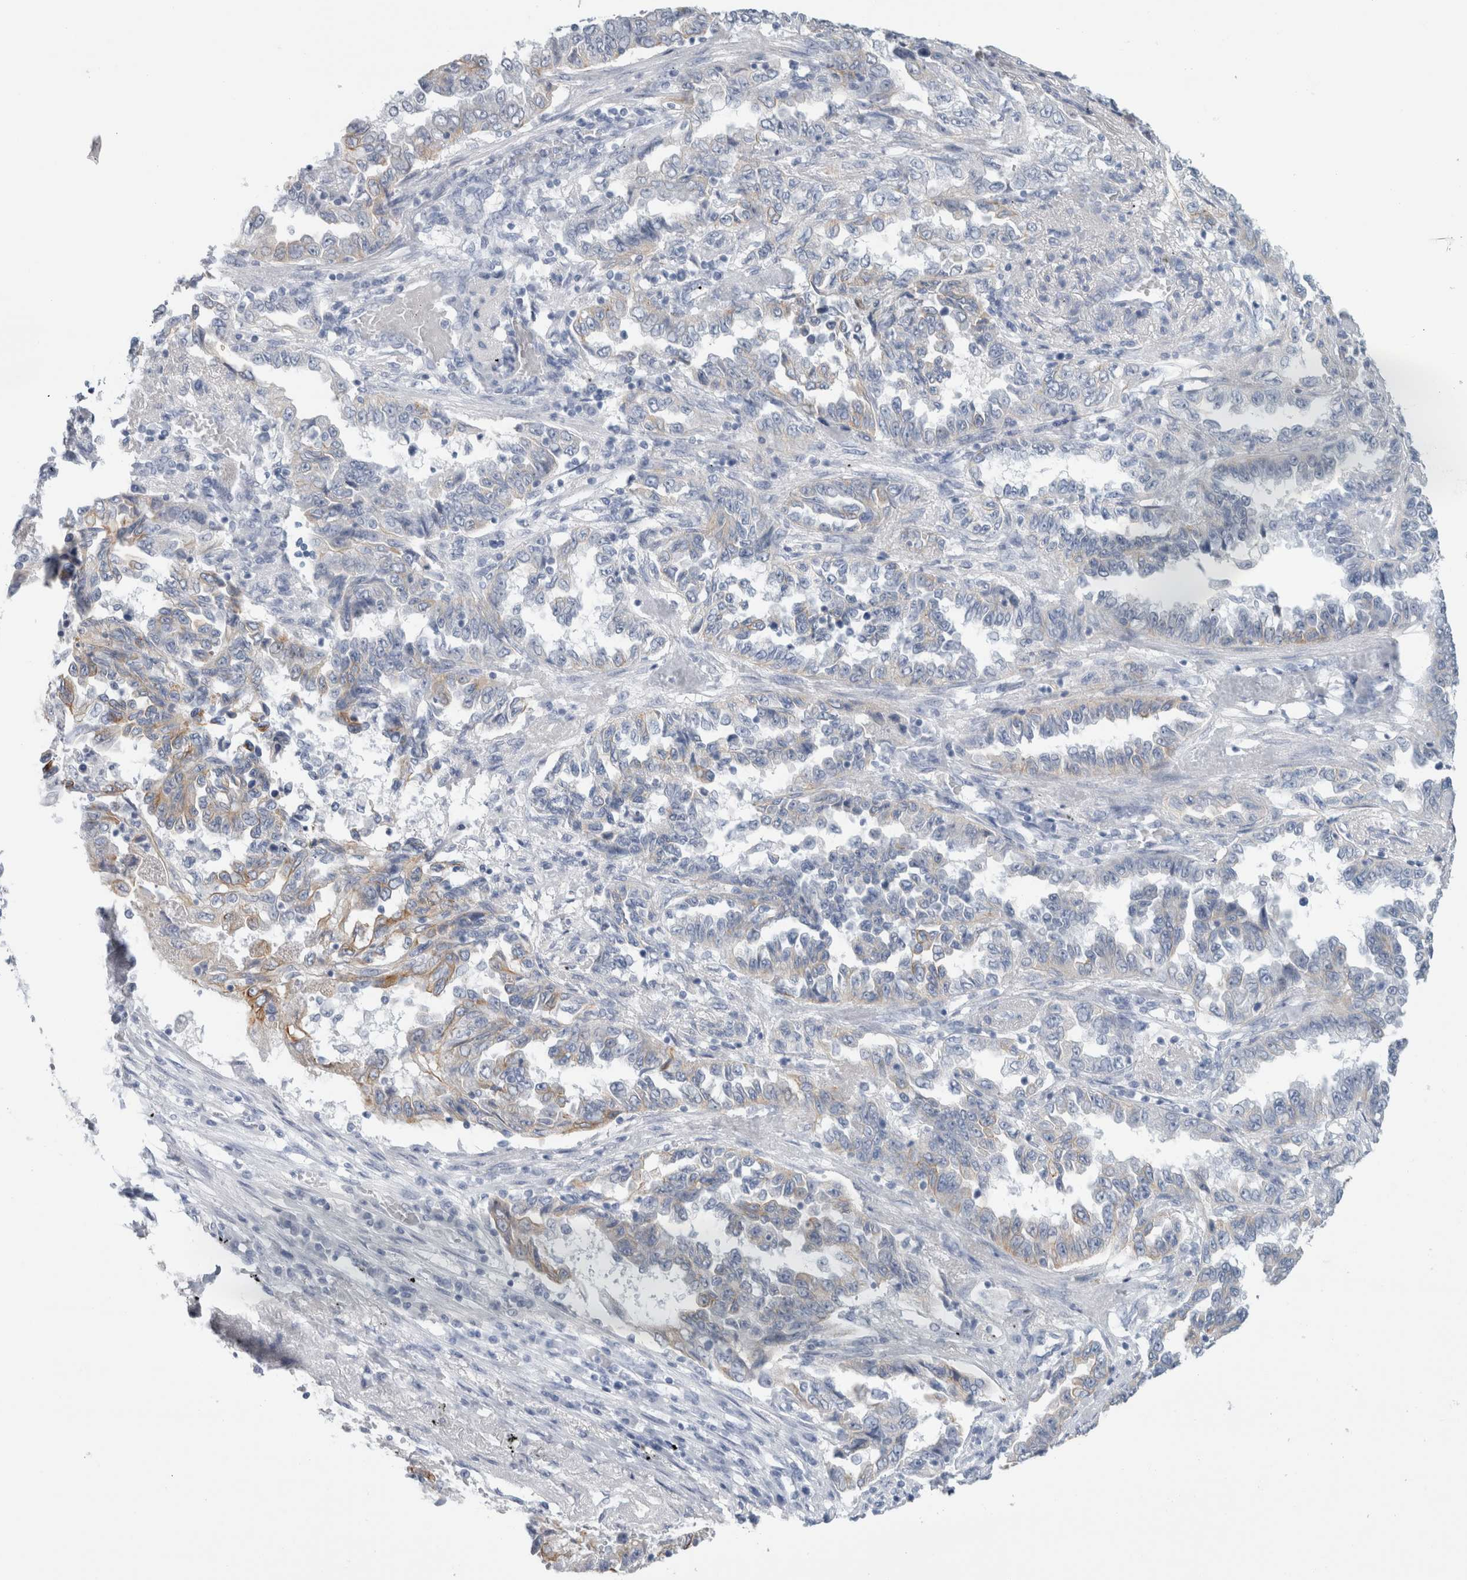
{"staining": {"intensity": "weak", "quantity": "<25%", "location": "cytoplasmic/membranous"}, "tissue": "lung cancer", "cell_type": "Tumor cells", "image_type": "cancer", "snomed": [{"axis": "morphology", "description": "Adenocarcinoma, NOS"}, {"axis": "topography", "description": "Lung"}], "caption": "Tumor cells show no significant protein expression in adenocarcinoma (lung).", "gene": "RPH3AL", "patient": {"sex": "female", "age": 51}}